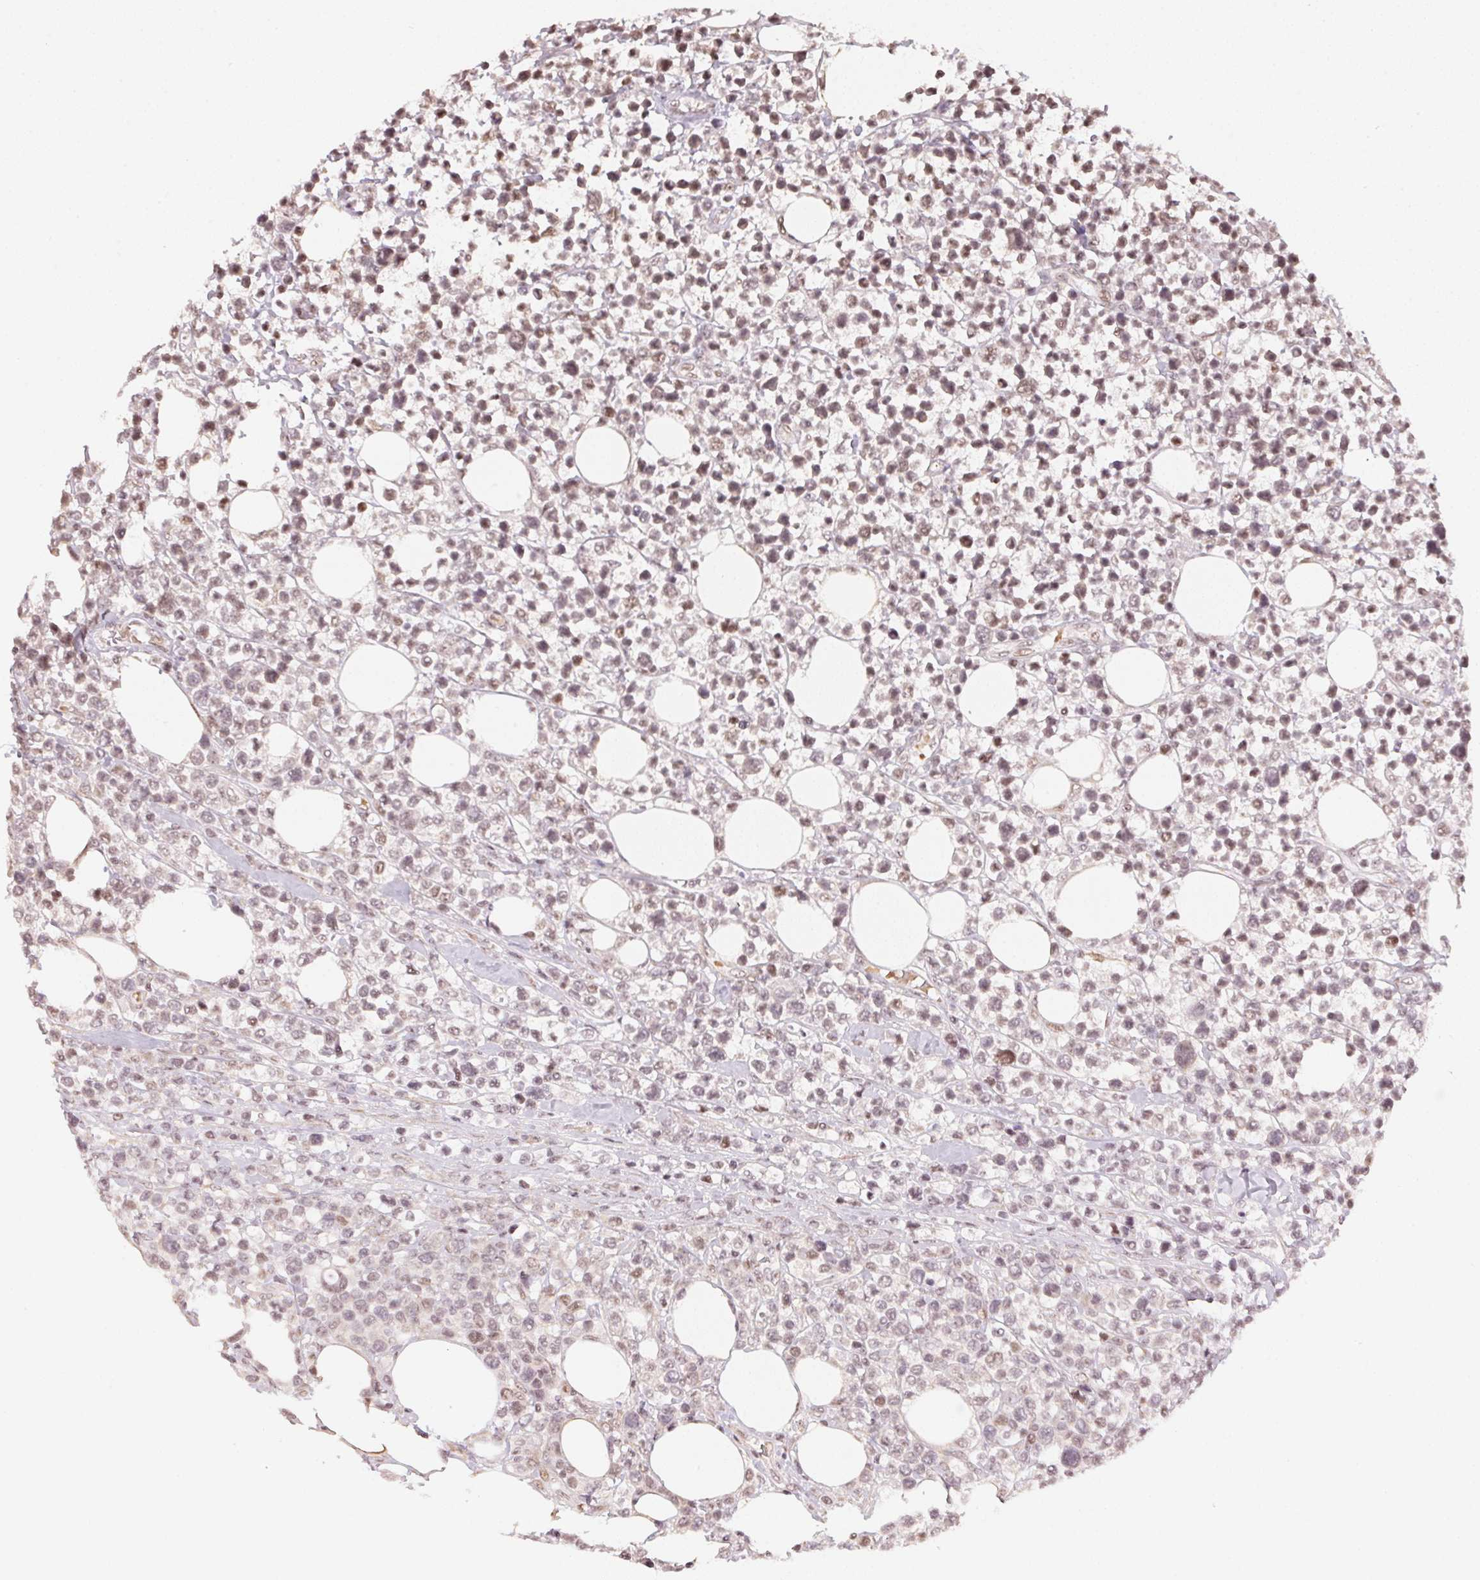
{"staining": {"intensity": "weak", "quantity": "25%-75%", "location": "nuclear"}, "tissue": "lymphoma", "cell_type": "Tumor cells", "image_type": "cancer", "snomed": [{"axis": "morphology", "description": "Malignant lymphoma, non-Hodgkin's type, High grade"}, {"axis": "topography", "description": "Soft tissue"}], "caption": "Protein expression analysis of lymphoma reveals weak nuclear expression in about 25%-75% of tumor cells. The staining is performed using DAB brown chromogen to label protein expression. The nuclei are counter-stained blue using hematoxylin.", "gene": "KAT6A", "patient": {"sex": "female", "age": 56}}